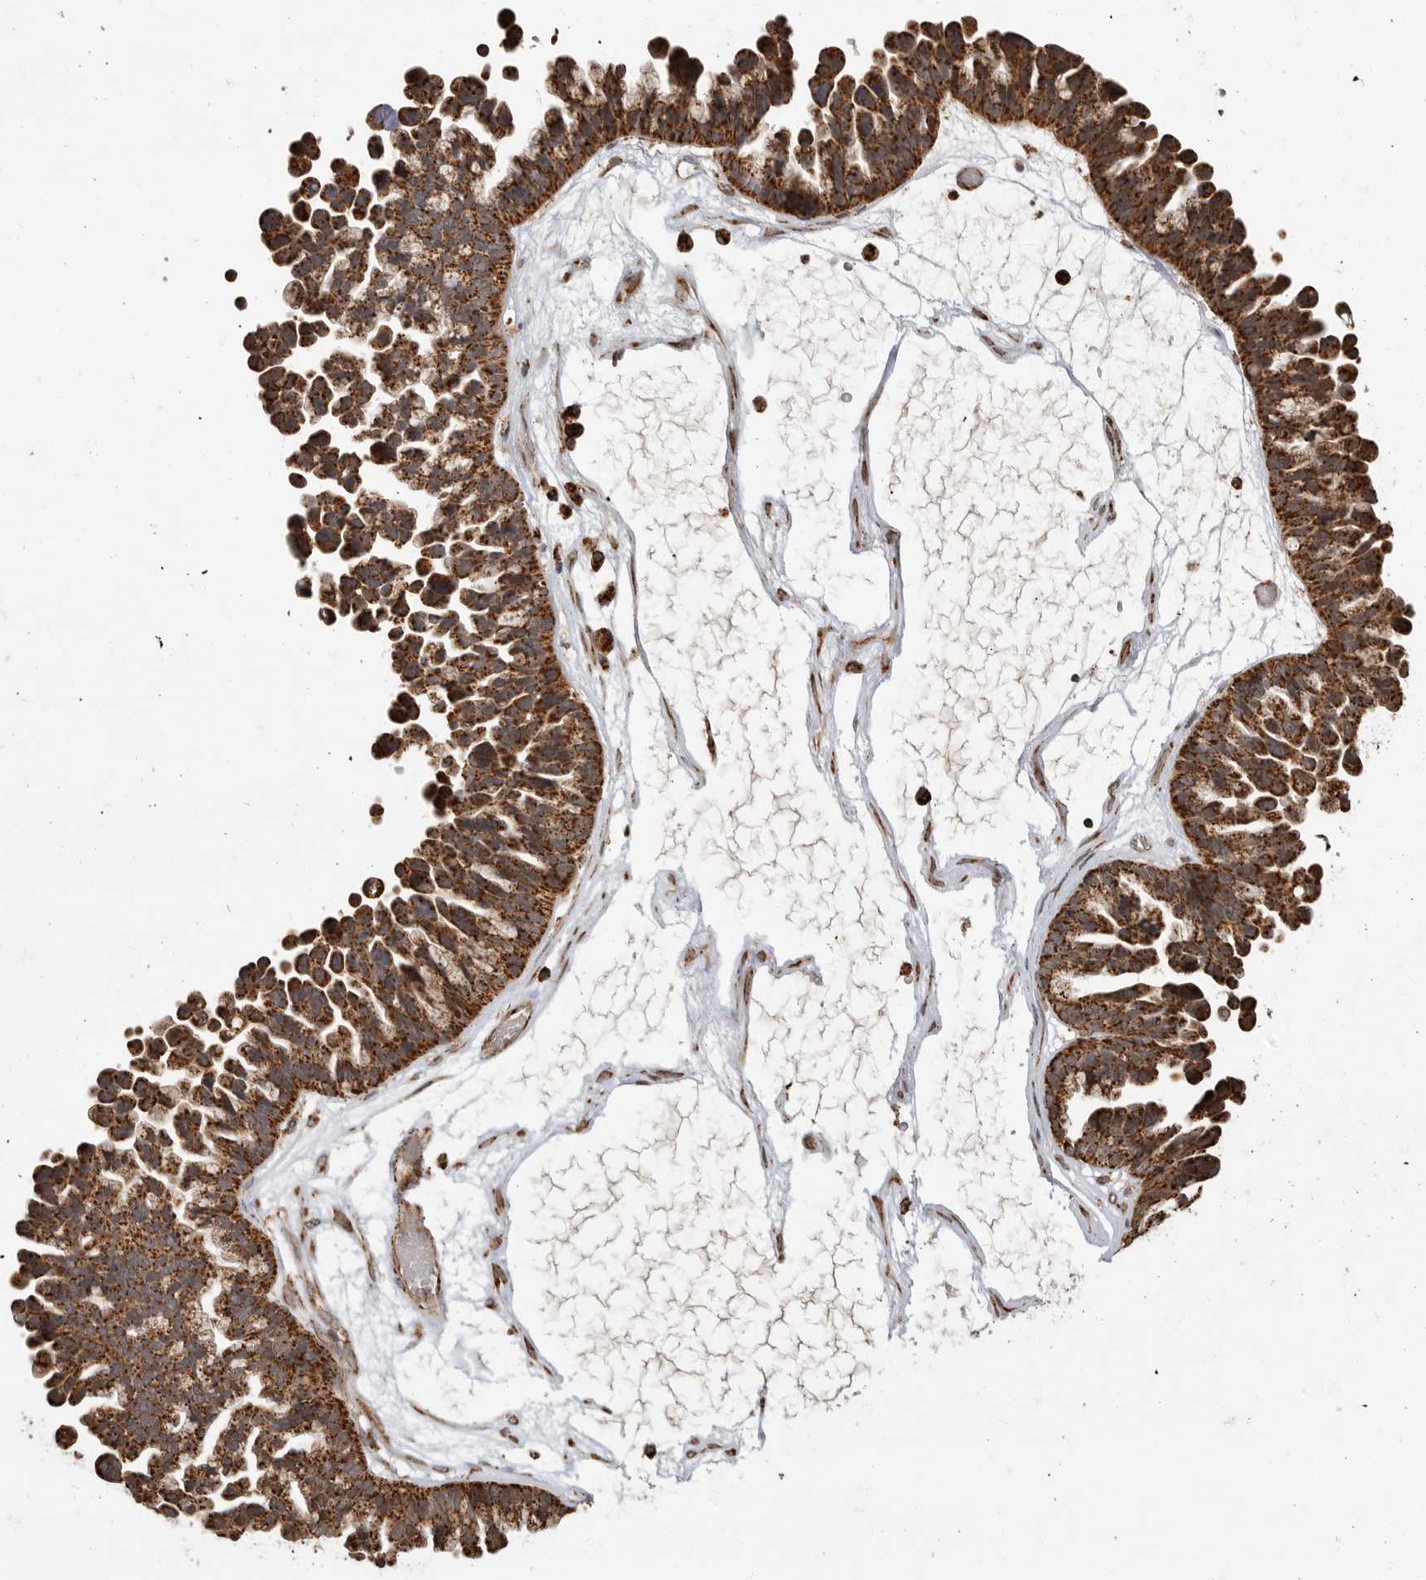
{"staining": {"intensity": "strong", "quantity": ">75%", "location": "cytoplasmic/membranous"}, "tissue": "ovarian cancer", "cell_type": "Tumor cells", "image_type": "cancer", "snomed": [{"axis": "morphology", "description": "Cystadenocarcinoma, serous, NOS"}, {"axis": "topography", "description": "Ovary"}], "caption": "Strong cytoplasmic/membranous staining is identified in approximately >75% of tumor cells in ovarian cancer. Immunohistochemistry (ihc) stains the protein of interest in brown and the nuclei are stained blue.", "gene": "GCNT2", "patient": {"sex": "female", "age": 56}}